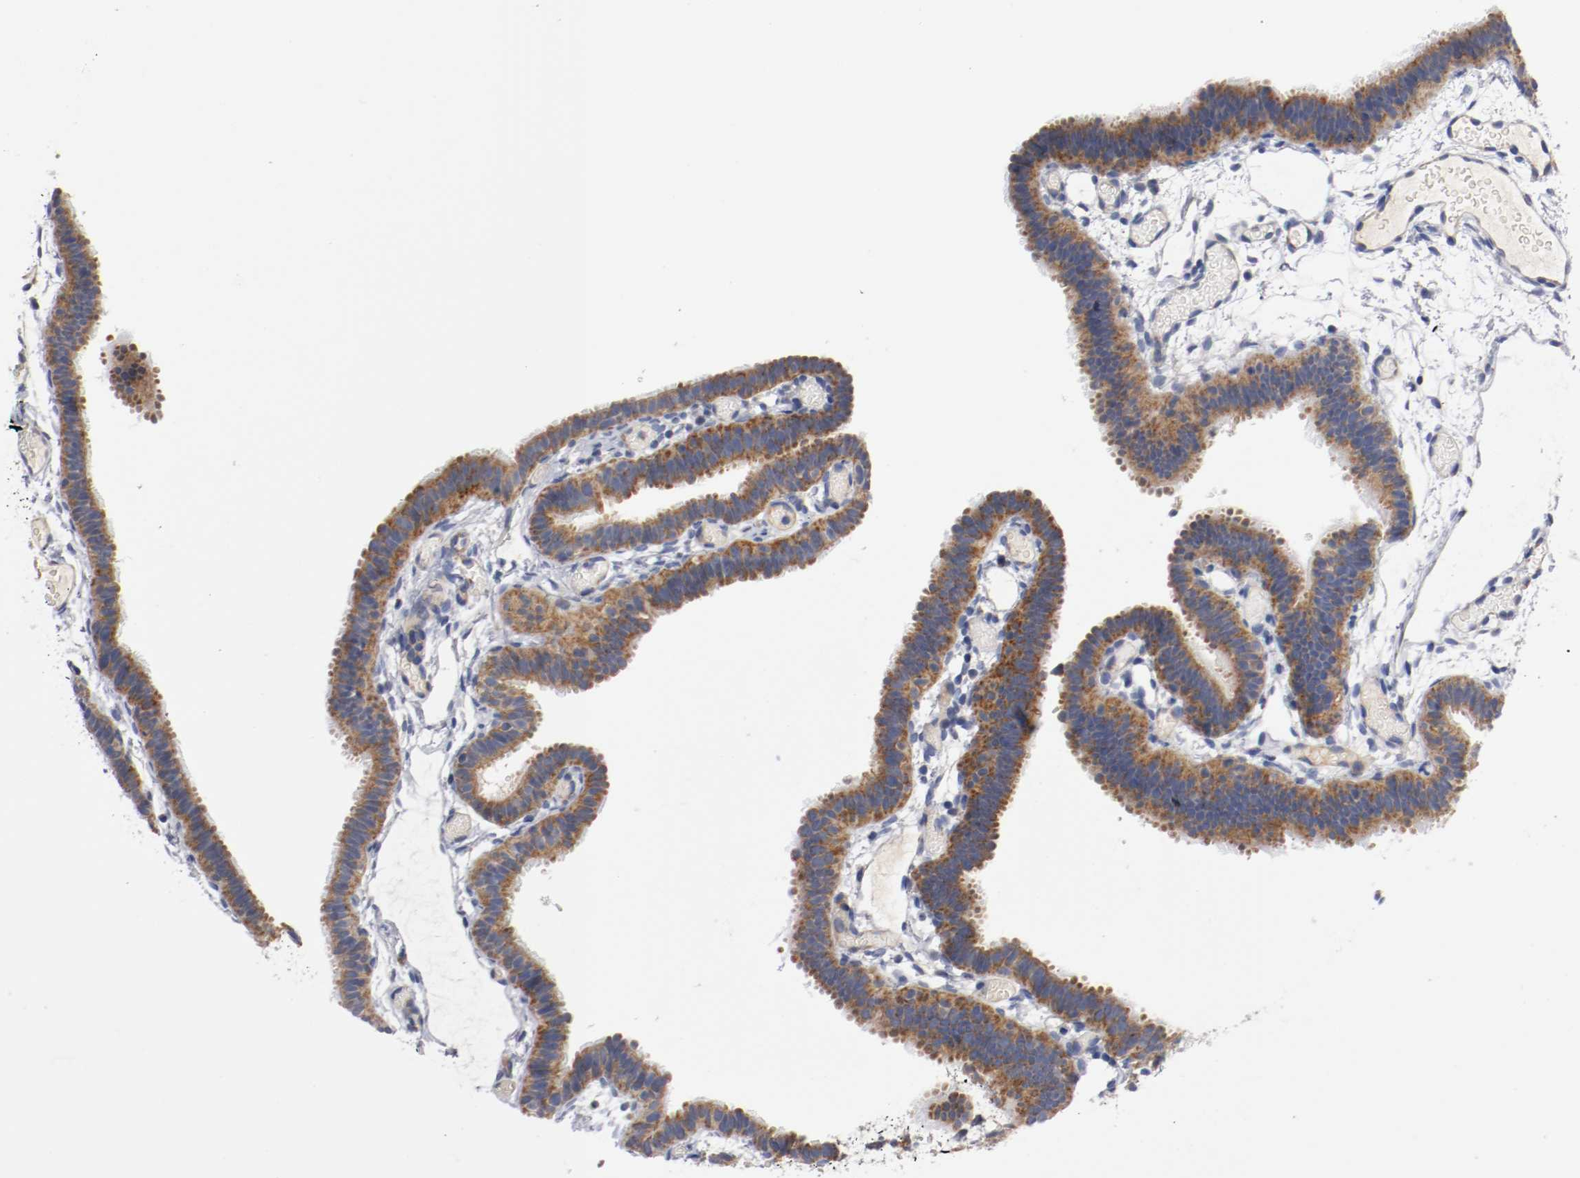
{"staining": {"intensity": "moderate", "quantity": ">75%", "location": "cytoplasmic/membranous"}, "tissue": "fallopian tube", "cell_type": "Glandular cells", "image_type": "normal", "snomed": [{"axis": "morphology", "description": "Normal tissue, NOS"}, {"axis": "topography", "description": "Fallopian tube"}], "caption": "Immunohistochemistry (IHC) staining of normal fallopian tube, which reveals medium levels of moderate cytoplasmic/membranous expression in about >75% of glandular cells indicating moderate cytoplasmic/membranous protein expression. The staining was performed using DAB (brown) for protein detection and nuclei were counterstained in hematoxylin (blue).", "gene": "PCSK6", "patient": {"sex": "female", "age": 29}}